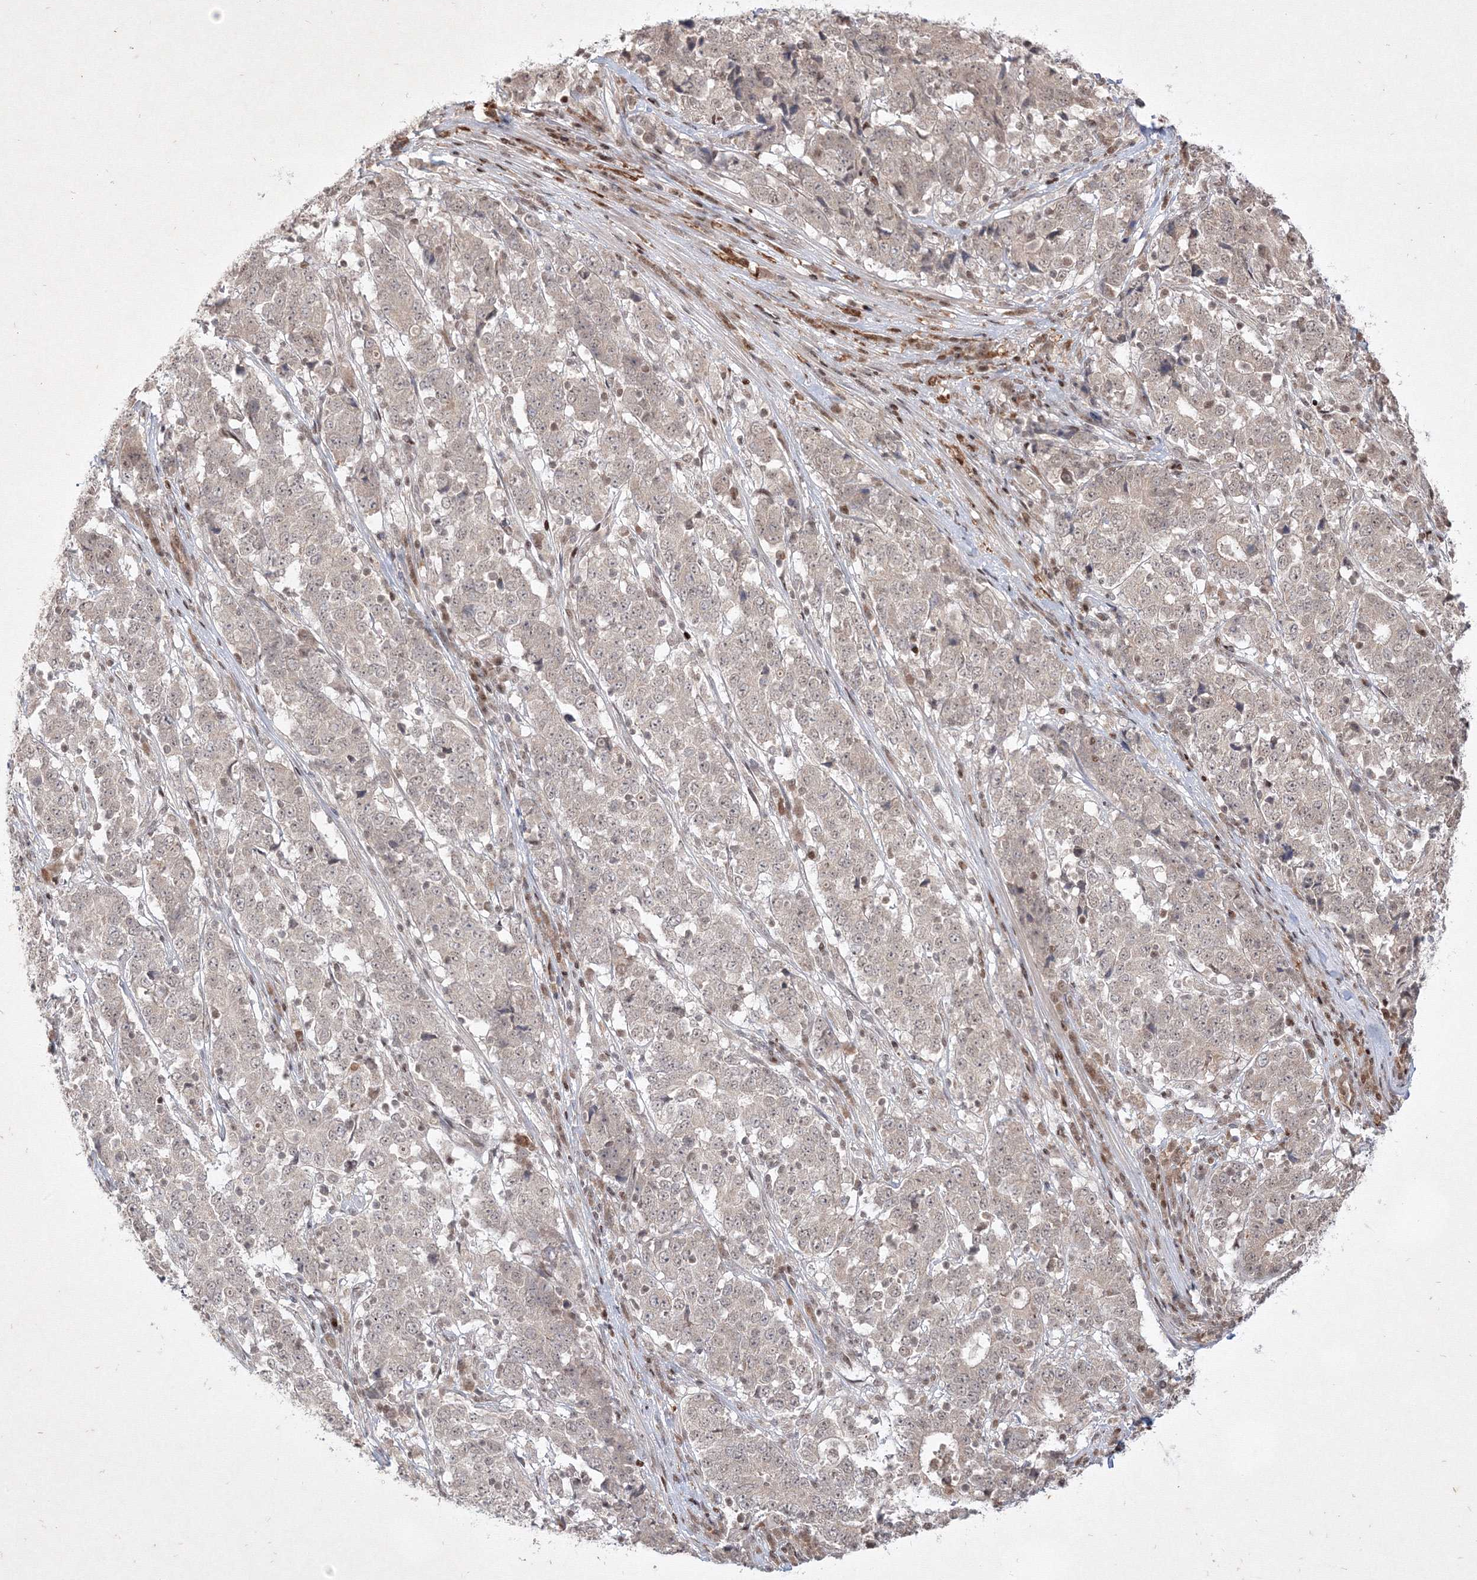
{"staining": {"intensity": "negative", "quantity": "none", "location": "none"}, "tissue": "stomach cancer", "cell_type": "Tumor cells", "image_type": "cancer", "snomed": [{"axis": "morphology", "description": "Adenocarcinoma, NOS"}, {"axis": "topography", "description": "Stomach"}], "caption": "The histopathology image shows no significant positivity in tumor cells of stomach cancer. (Stains: DAB (3,3'-diaminobenzidine) immunohistochemistry with hematoxylin counter stain, Microscopy: brightfield microscopy at high magnification).", "gene": "TAB1", "patient": {"sex": "male", "age": 59}}